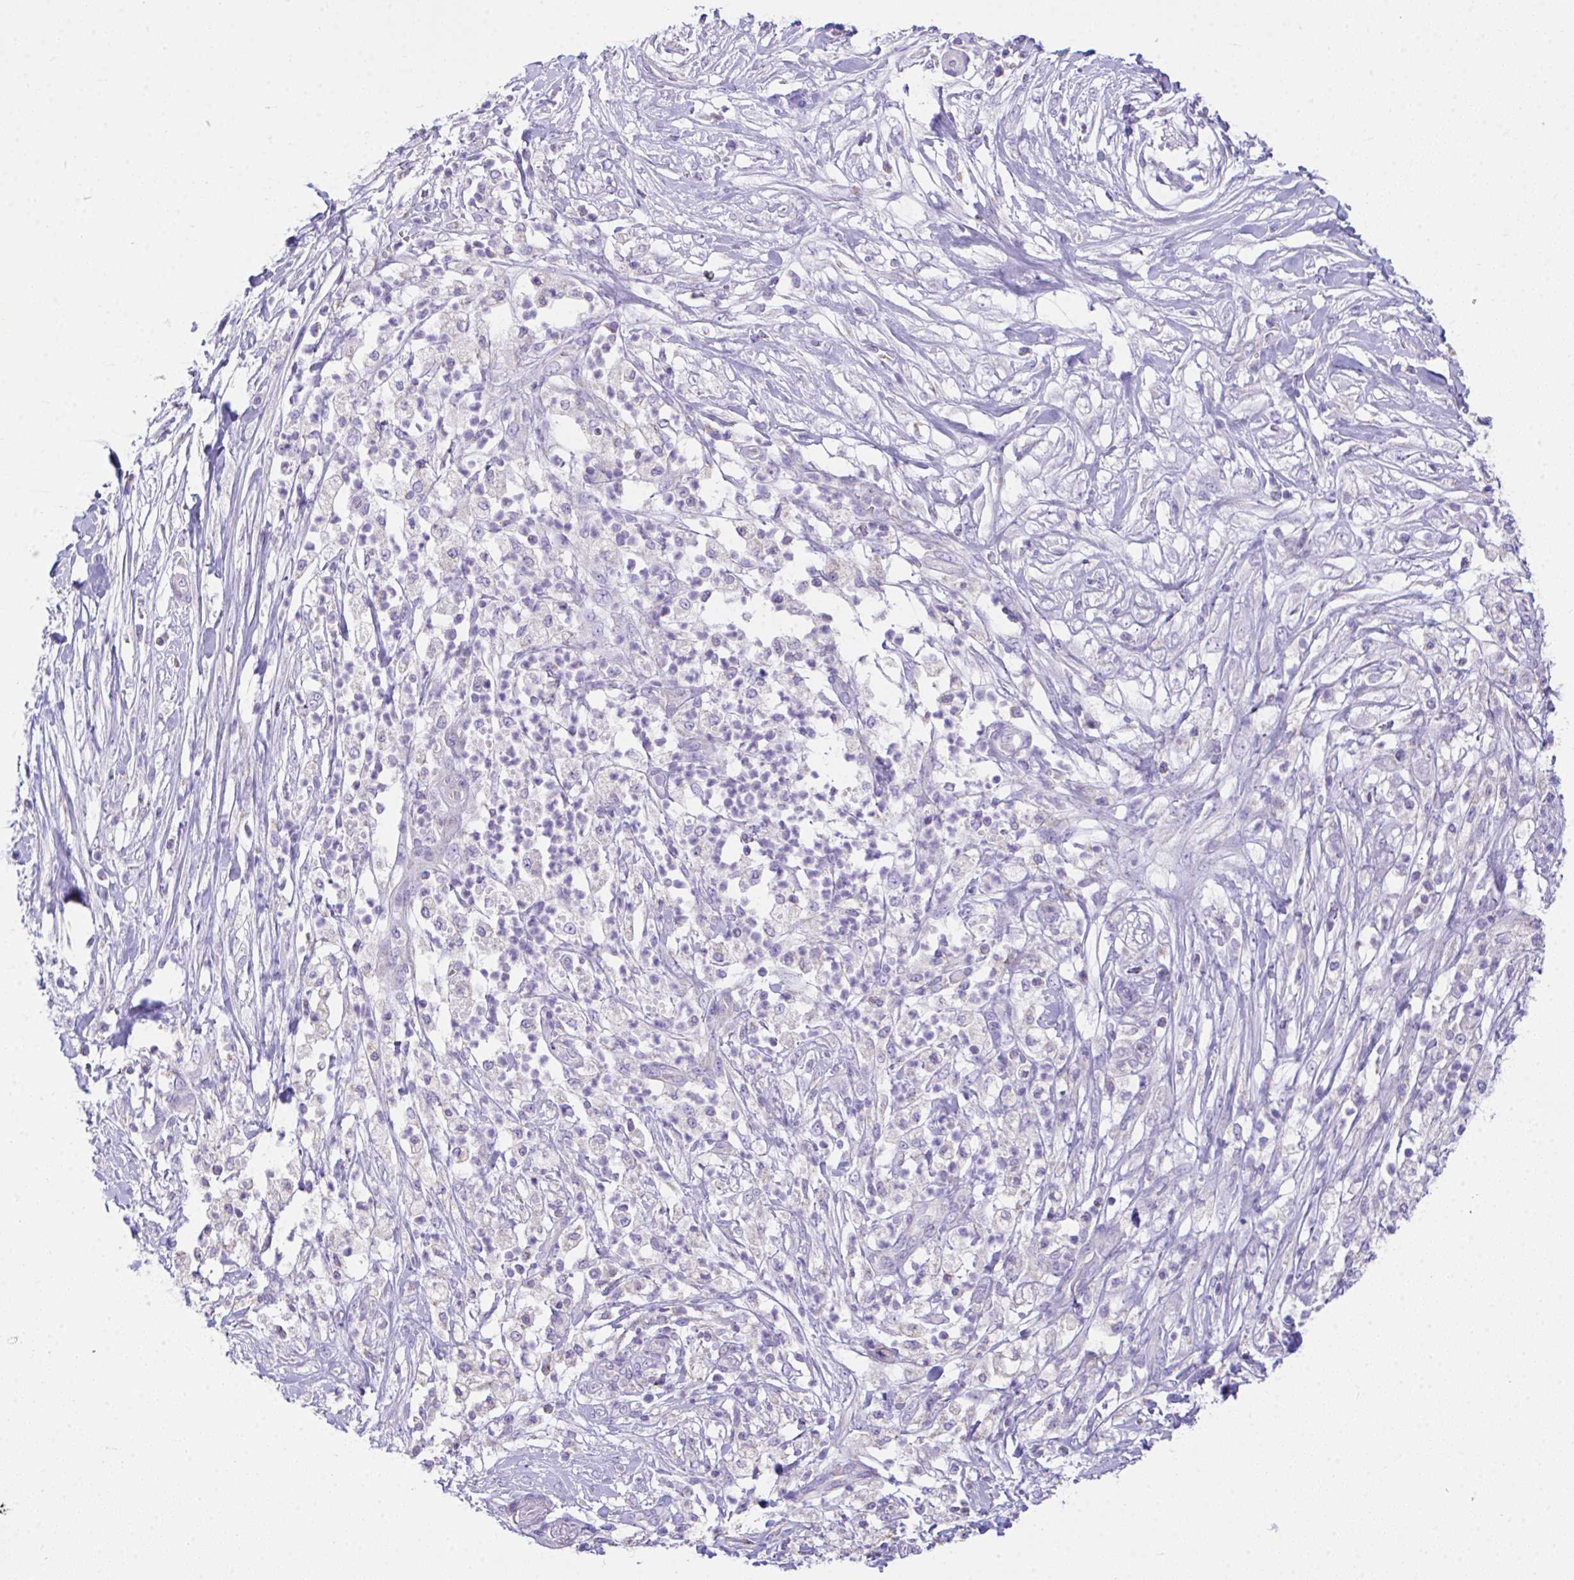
{"staining": {"intensity": "negative", "quantity": "none", "location": "none"}, "tissue": "pancreatic cancer", "cell_type": "Tumor cells", "image_type": "cancer", "snomed": [{"axis": "morphology", "description": "Adenocarcinoma, NOS"}, {"axis": "topography", "description": "Pancreas"}], "caption": "This image is of pancreatic adenocarcinoma stained with immunohistochemistry to label a protein in brown with the nuclei are counter-stained blue. There is no positivity in tumor cells. The staining is performed using DAB (3,3'-diaminobenzidine) brown chromogen with nuclei counter-stained in using hematoxylin.", "gene": "NLRP8", "patient": {"sex": "female", "age": 72}}